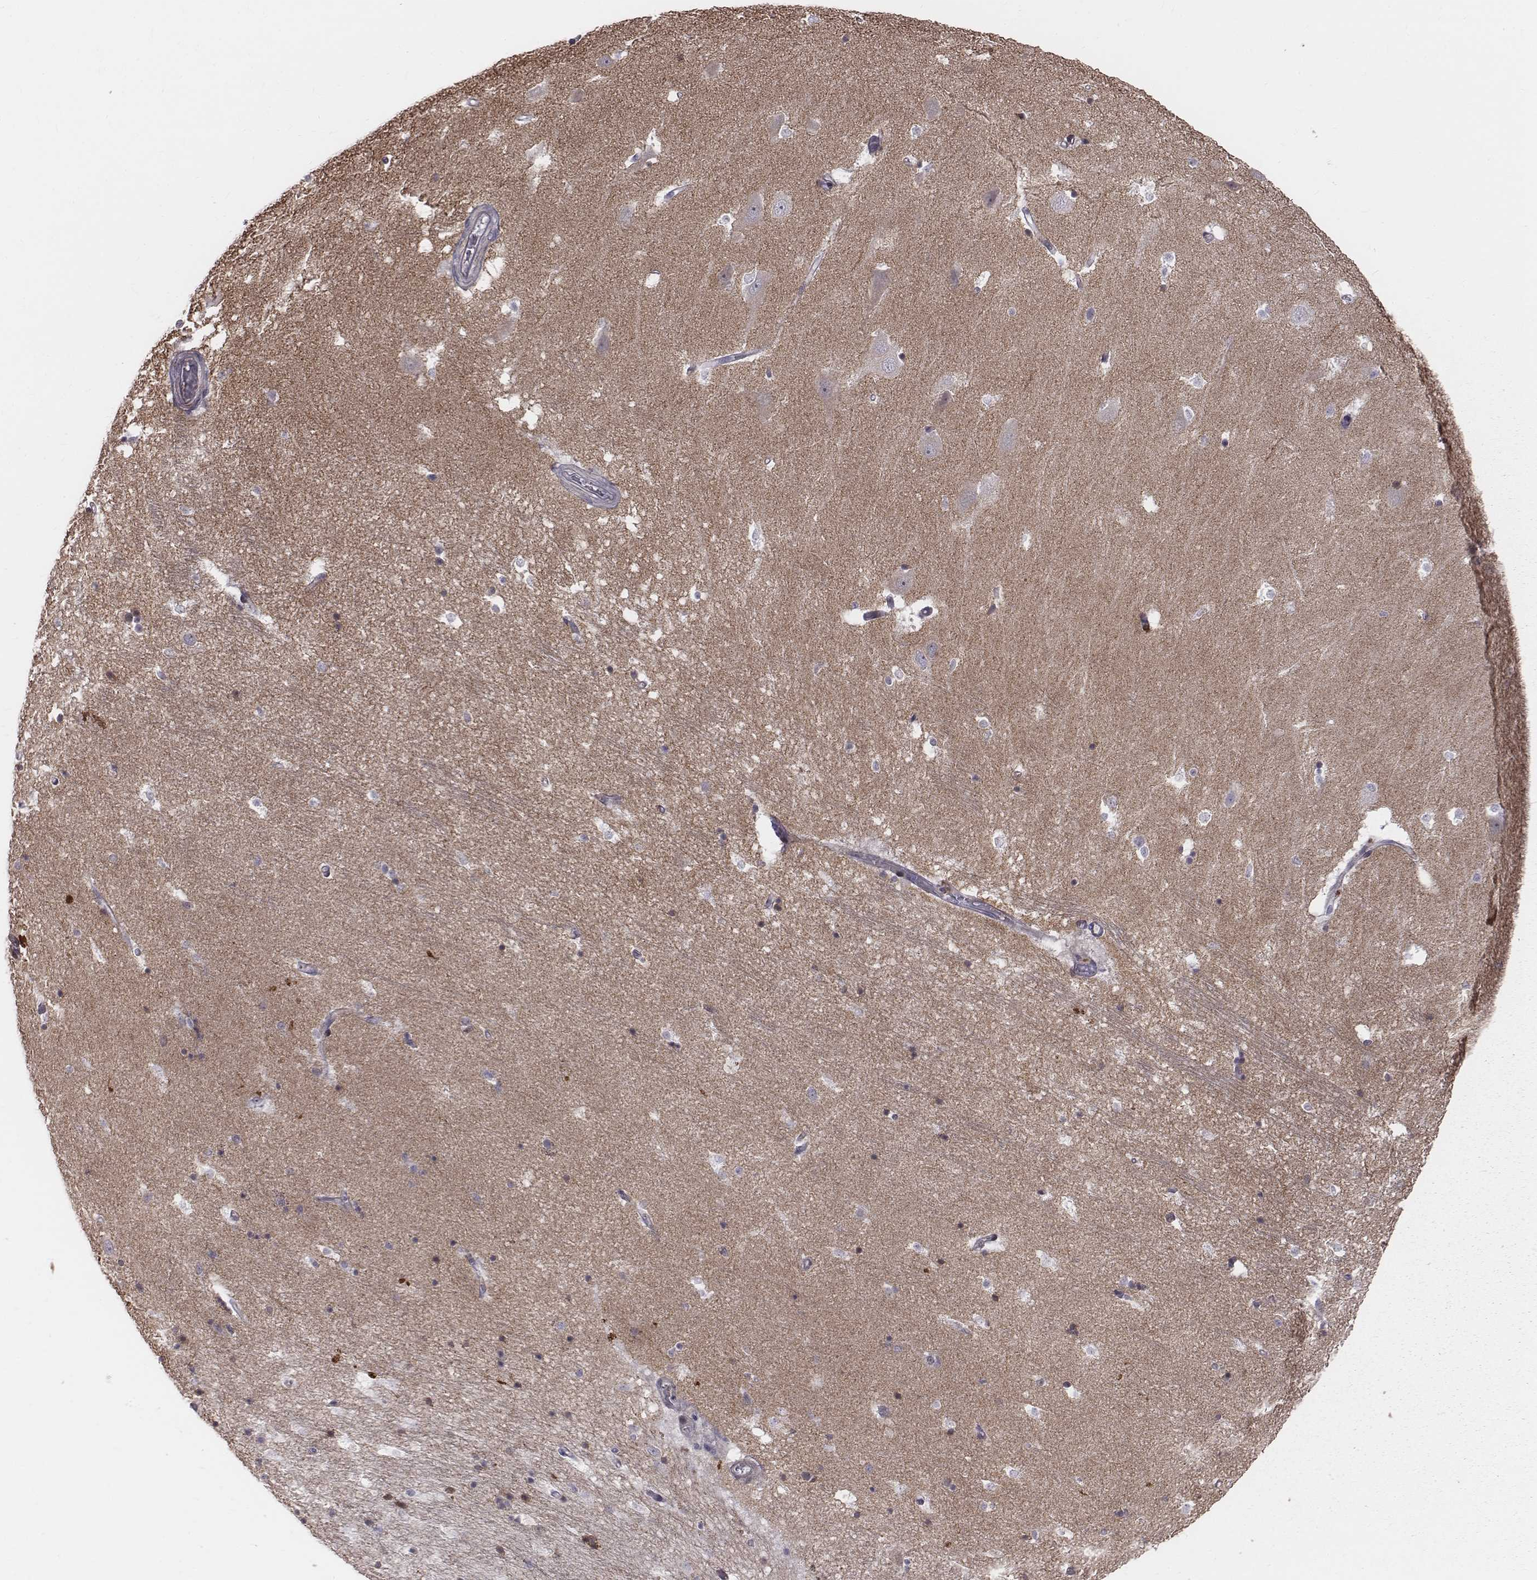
{"staining": {"intensity": "negative", "quantity": "none", "location": "none"}, "tissue": "hippocampus", "cell_type": "Glial cells", "image_type": "normal", "snomed": [{"axis": "morphology", "description": "Normal tissue, NOS"}, {"axis": "topography", "description": "Hippocampus"}], "caption": "Micrograph shows no protein staining in glial cells of unremarkable hippocampus. (Brightfield microscopy of DAB (3,3'-diaminobenzidine) IHC at high magnification).", "gene": "PRKCZ", "patient": {"sex": "male", "age": 44}}